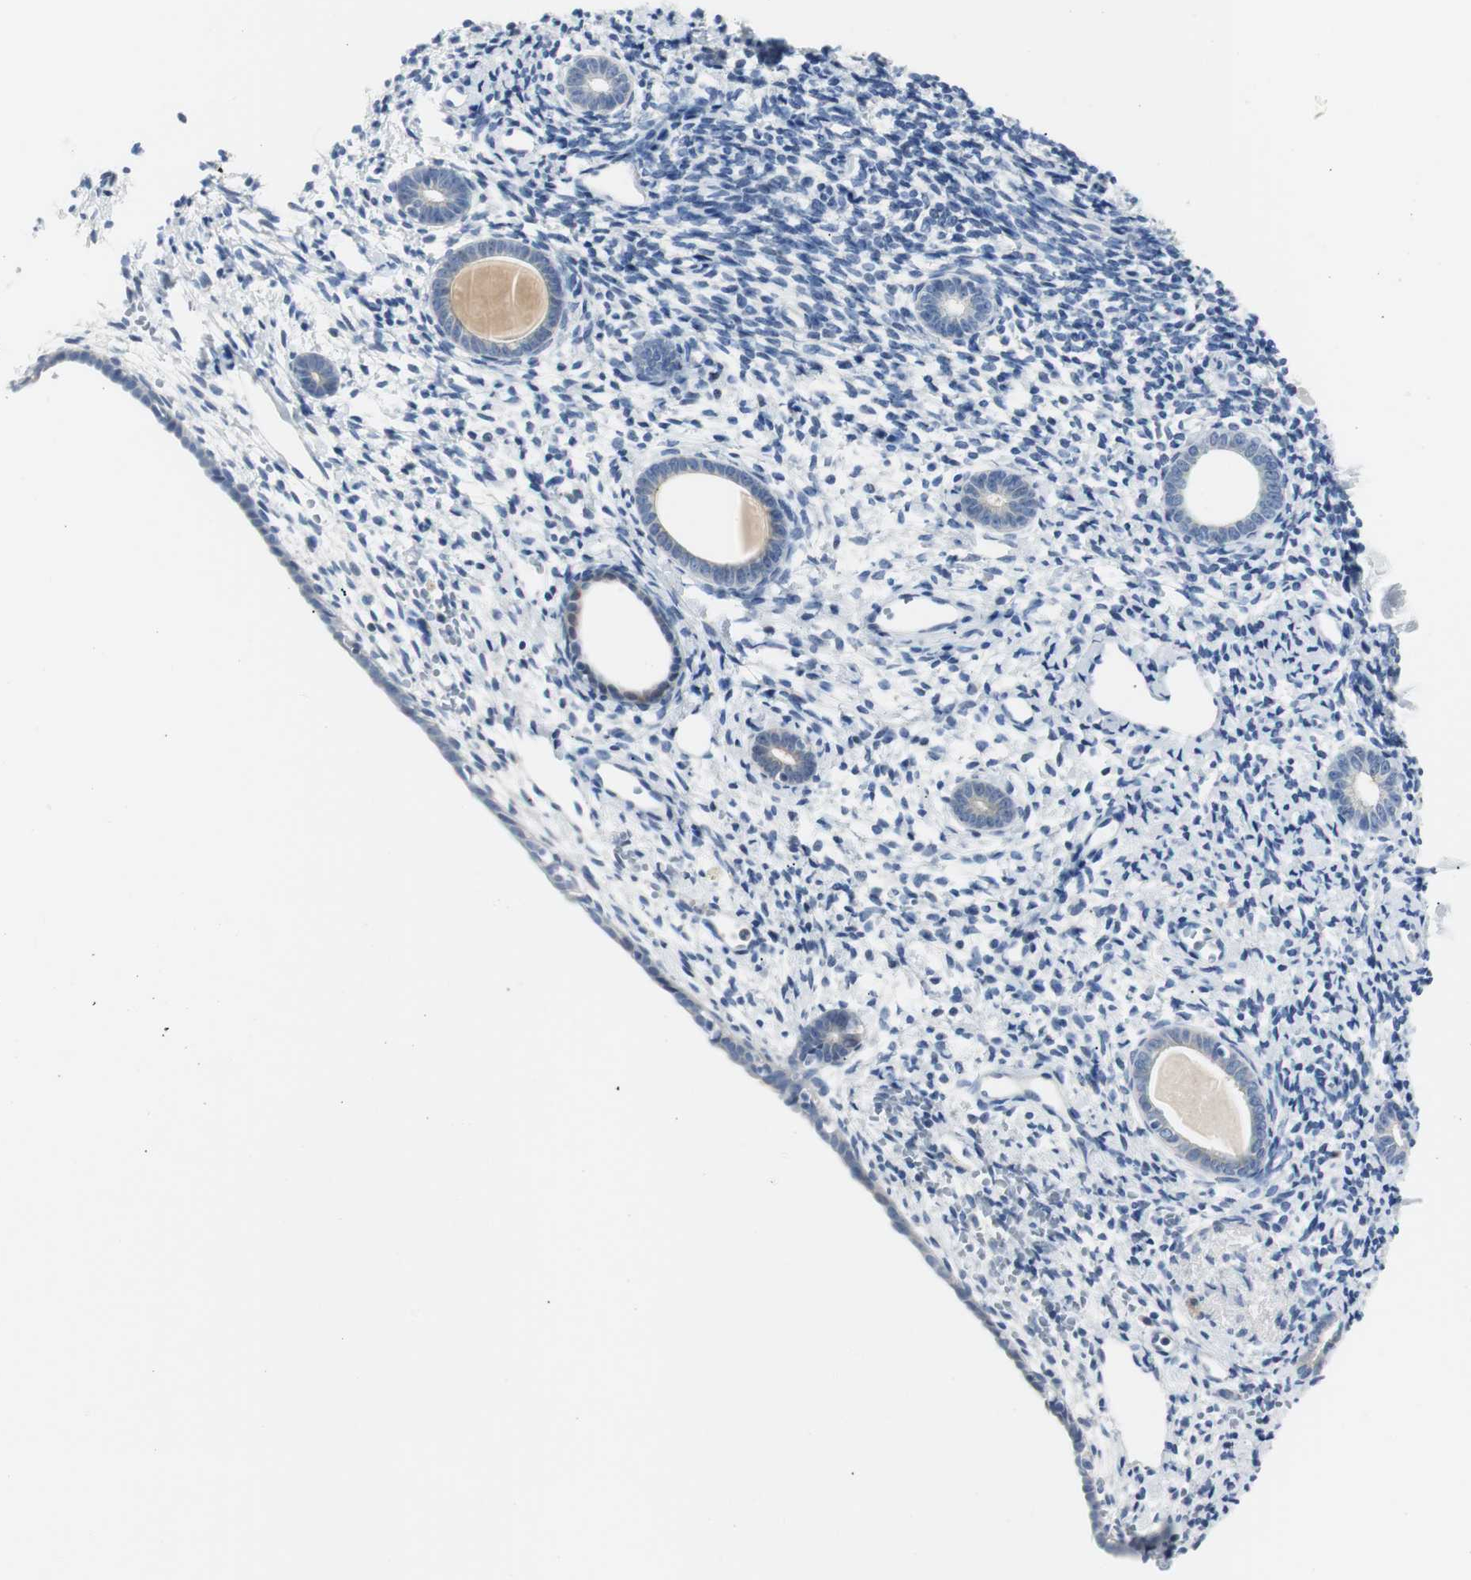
{"staining": {"intensity": "negative", "quantity": "none", "location": "none"}, "tissue": "endometrium", "cell_type": "Cells in endometrial stroma", "image_type": "normal", "snomed": [{"axis": "morphology", "description": "Normal tissue, NOS"}, {"axis": "topography", "description": "Endometrium"}], "caption": "The photomicrograph exhibits no staining of cells in endometrial stroma in unremarkable endometrium.", "gene": "RASA1", "patient": {"sex": "female", "age": 71}}